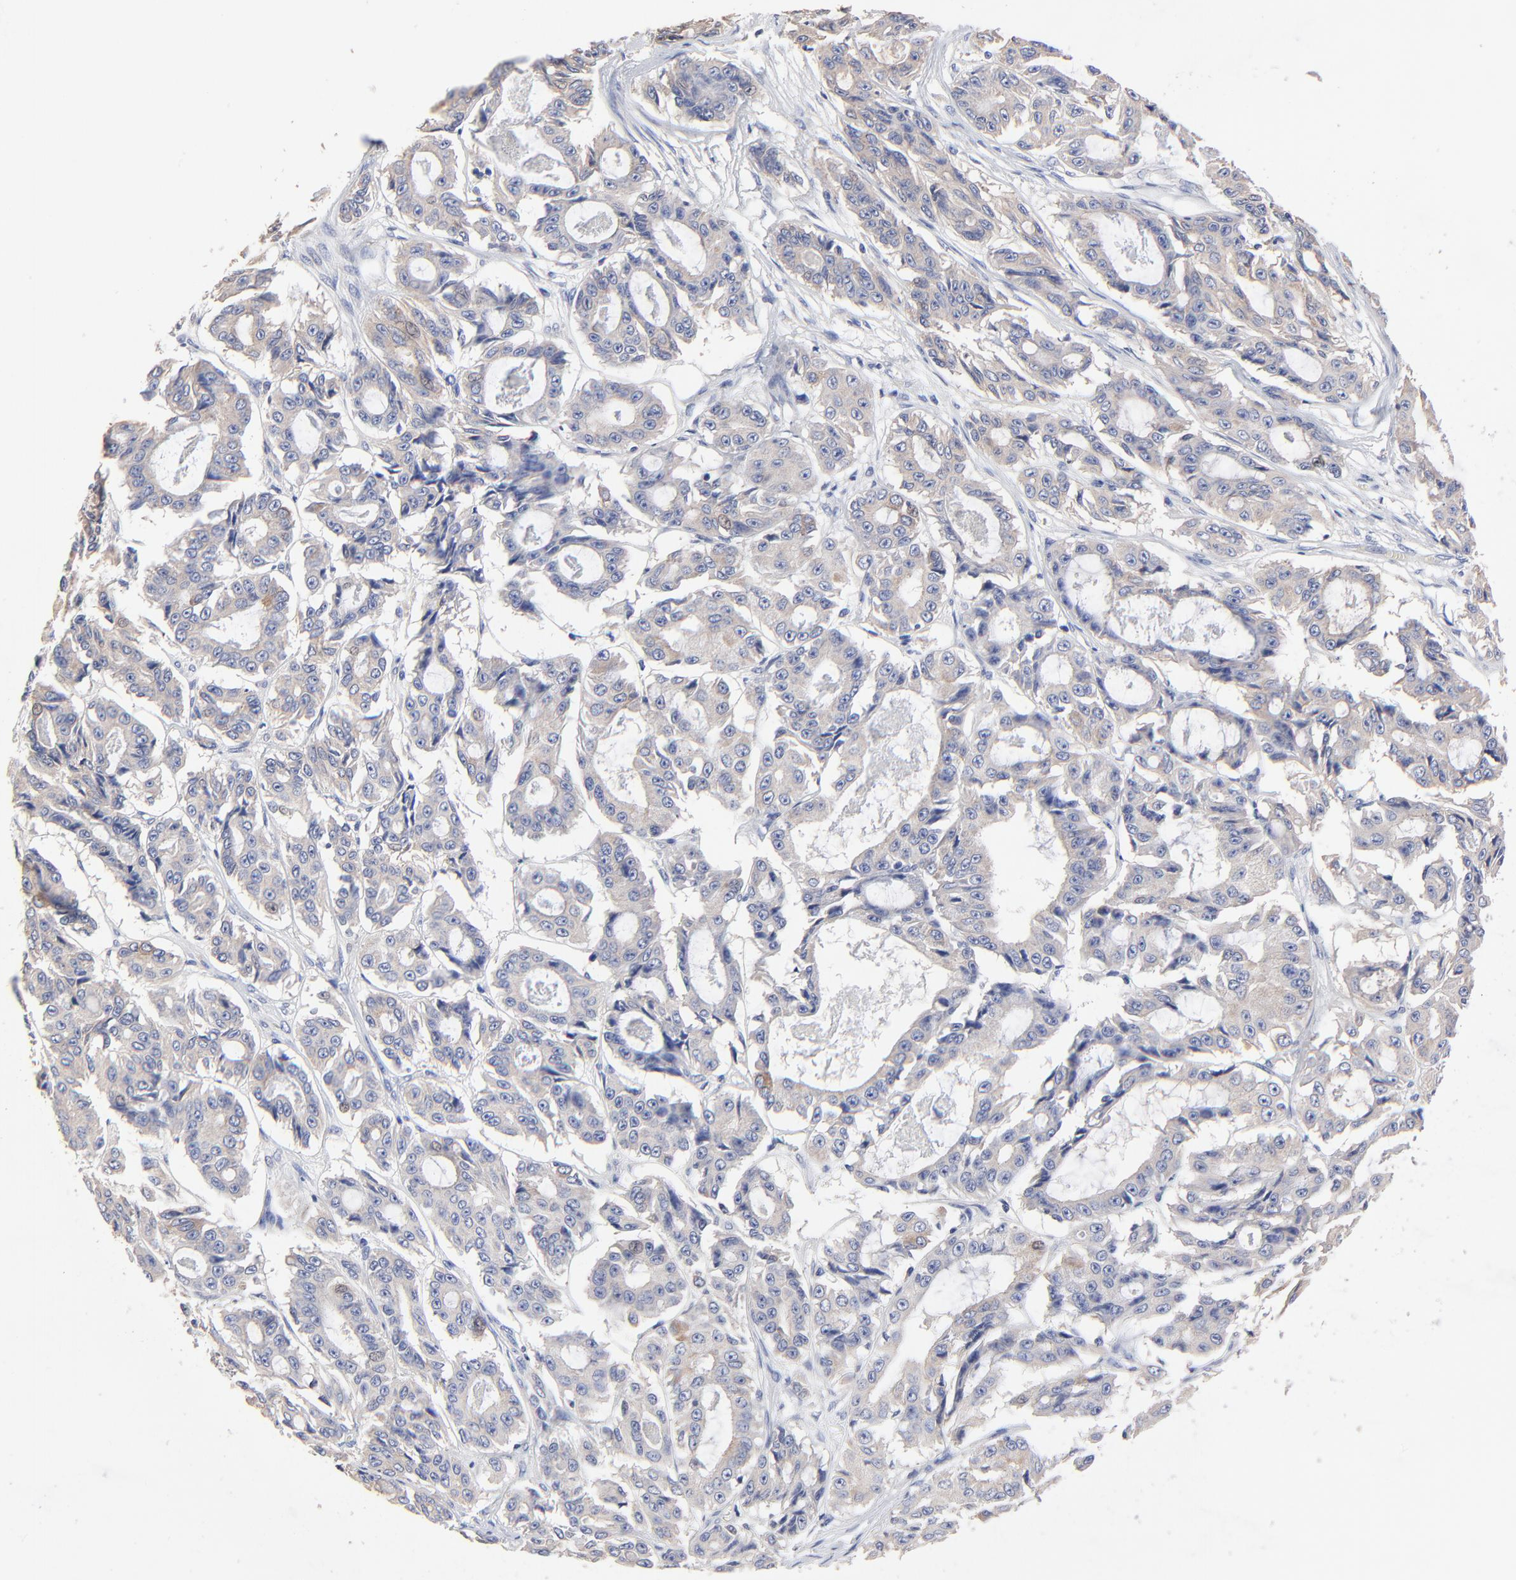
{"staining": {"intensity": "moderate", "quantity": ">75%", "location": "cytoplasmic/membranous"}, "tissue": "ovarian cancer", "cell_type": "Tumor cells", "image_type": "cancer", "snomed": [{"axis": "morphology", "description": "Carcinoma, endometroid"}, {"axis": "topography", "description": "Ovary"}], "caption": "Protein analysis of endometroid carcinoma (ovarian) tissue displays moderate cytoplasmic/membranous expression in about >75% of tumor cells.", "gene": "PPFIBP2", "patient": {"sex": "female", "age": 61}}